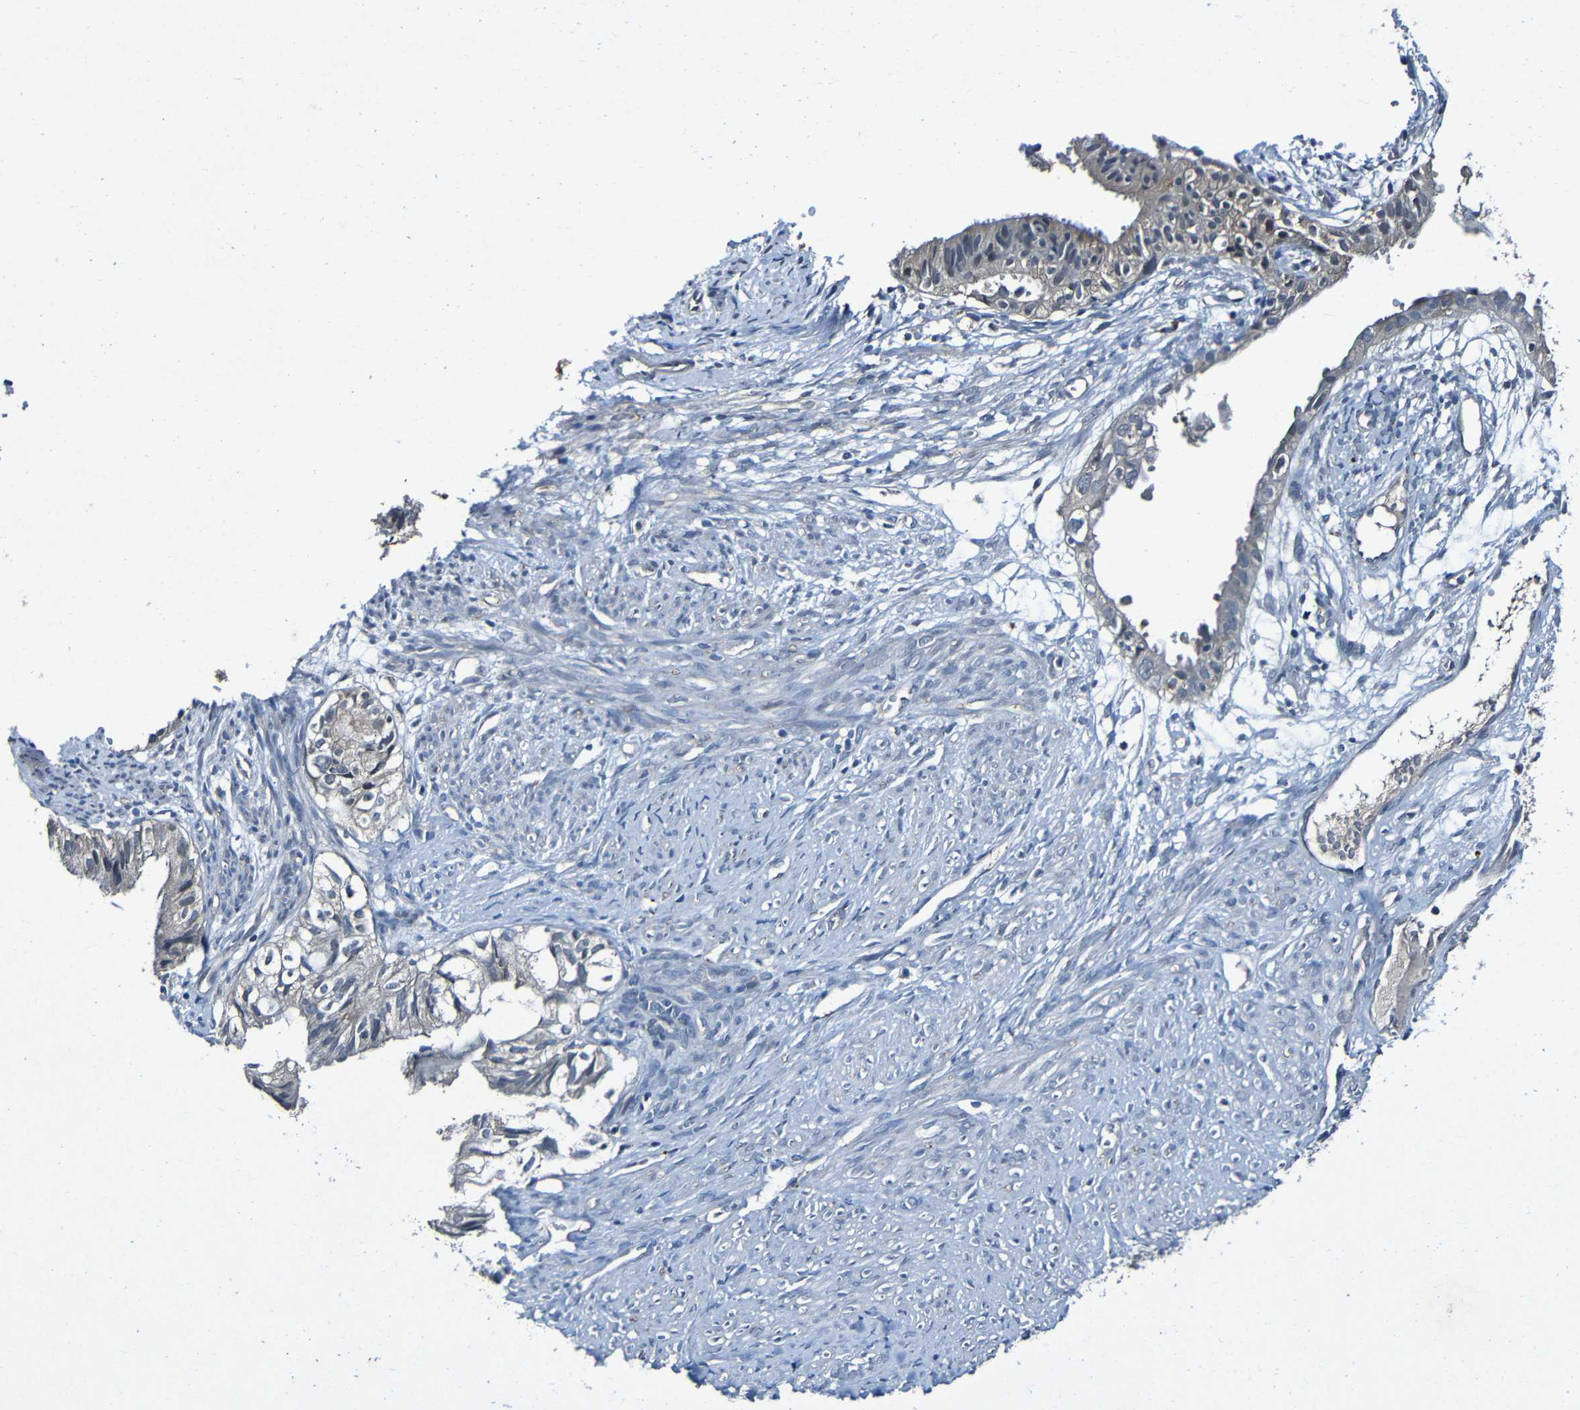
{"staining": {"intensity": "negative", "quantity": "none", "location": "none"}, "tissue": "cervical cancer", "cell_type": "Tumor cells", "image_type": "cancer", "snomed": [{"axis": "morphology", "description": "Normal tissue, NOS"}, {"axis": "morphology", "description": "Adenocarcinoma, NOS"}, {"axis": "topography", "description": "Cervix"}, {"axis": "topography", "description": "Endometrium"}], "caption": "This is an IHC photomicrograph of human cervical cancer. There is no staining in tumor cells.", "gene": "LRRC70", "patient": {"sex": "female", "age": 86}}